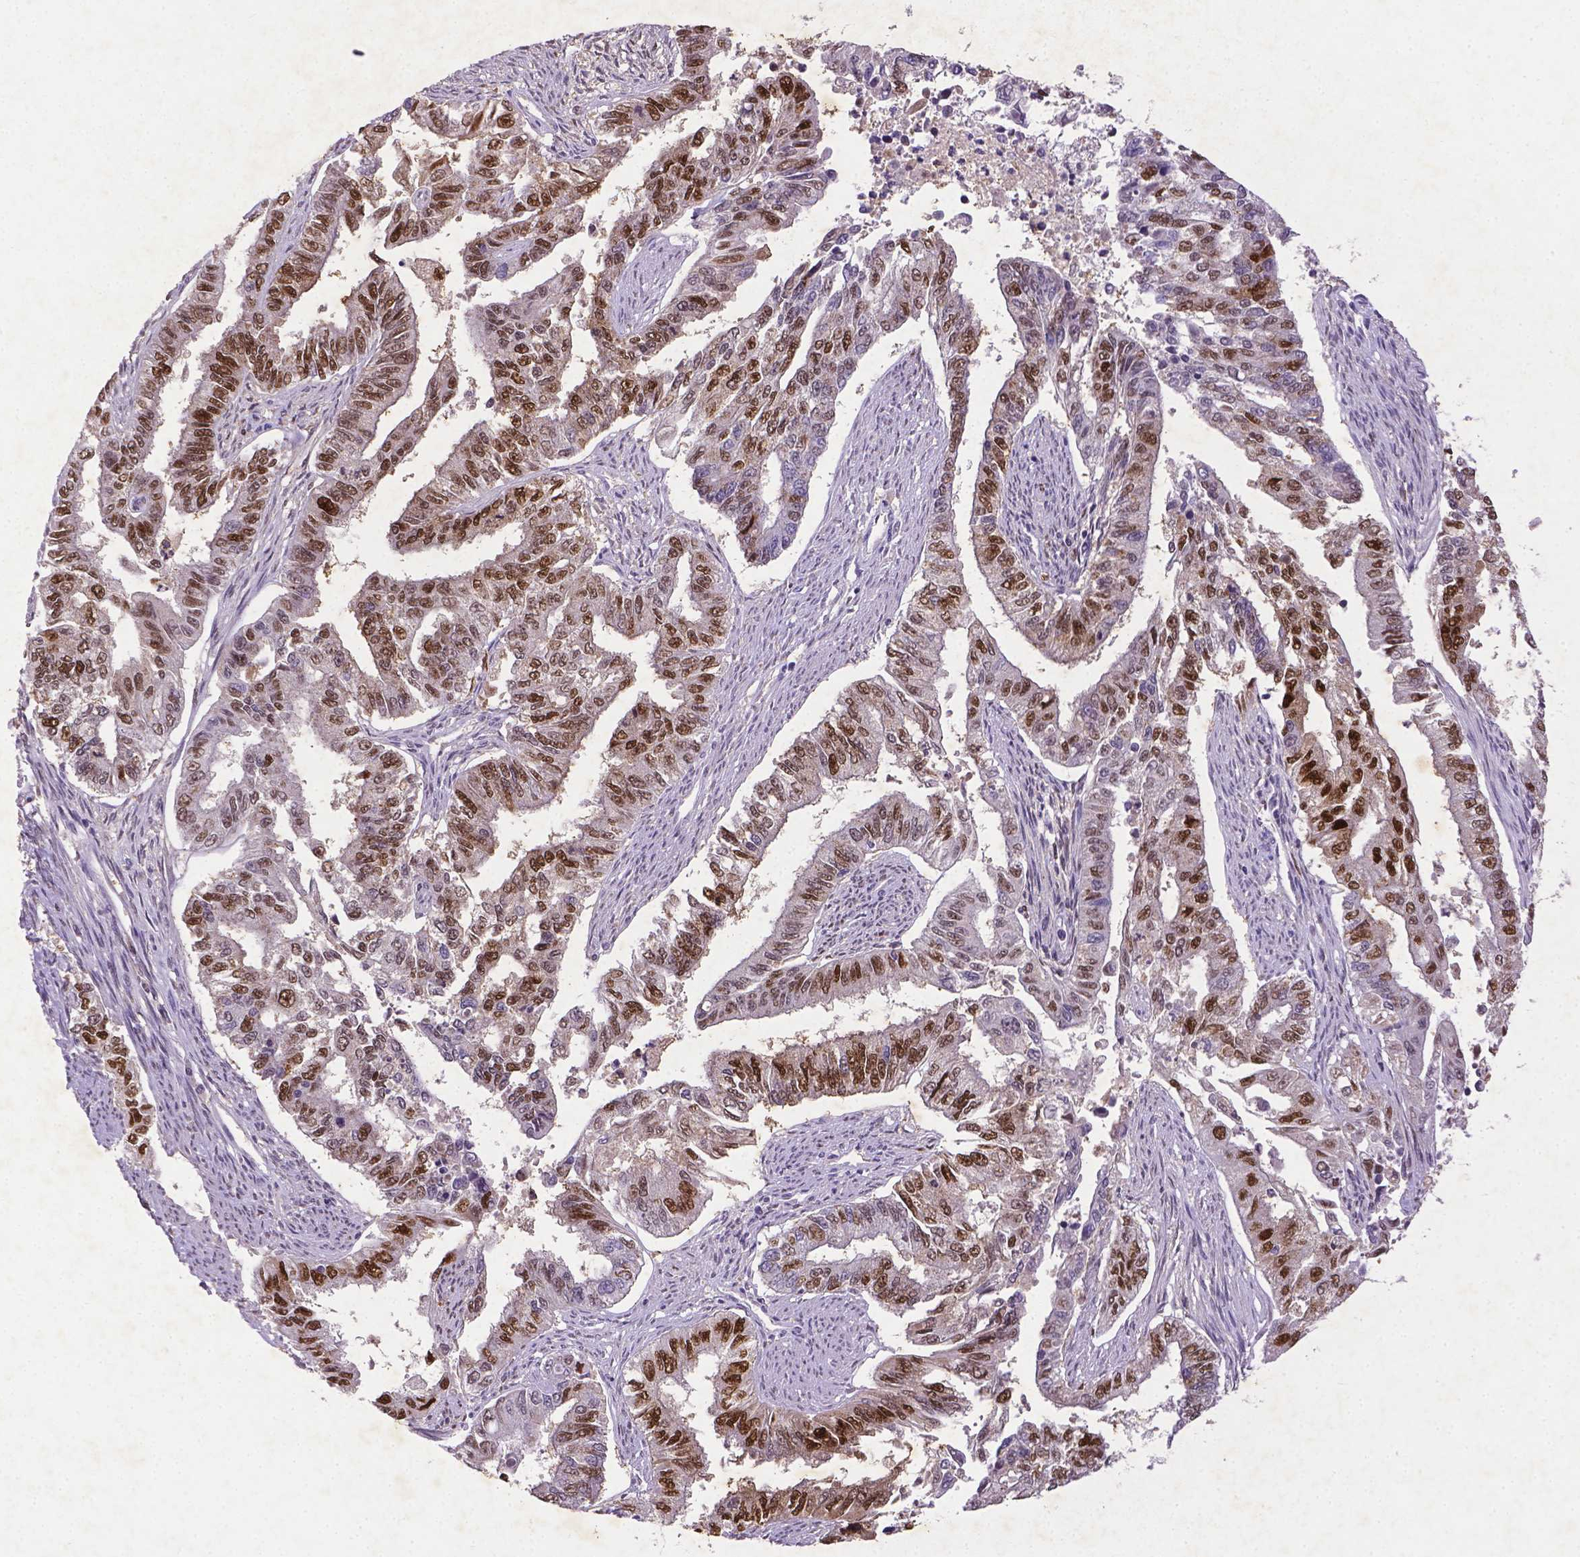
{"staining": {"intensity": "moderate", "quantity": ">75%", "location": "nuclear"}, "tissue": "endometrial cancer", "cell_type": "Tumor cells", "image_type": "cancer", "snomed": [{"axis": "morphology", "description": "Adenocarcinoma, NOS"}, {"axis": "topography", "description": "Uterus"}], "caption": "Tumor cells exhibit medium levels of moderate nuclear positivity in about >75% of cells in endometrial cancer (adenocarcinoma).", "gene": "CDKN1A", "patient": {"sex": "female", "age": 59}}